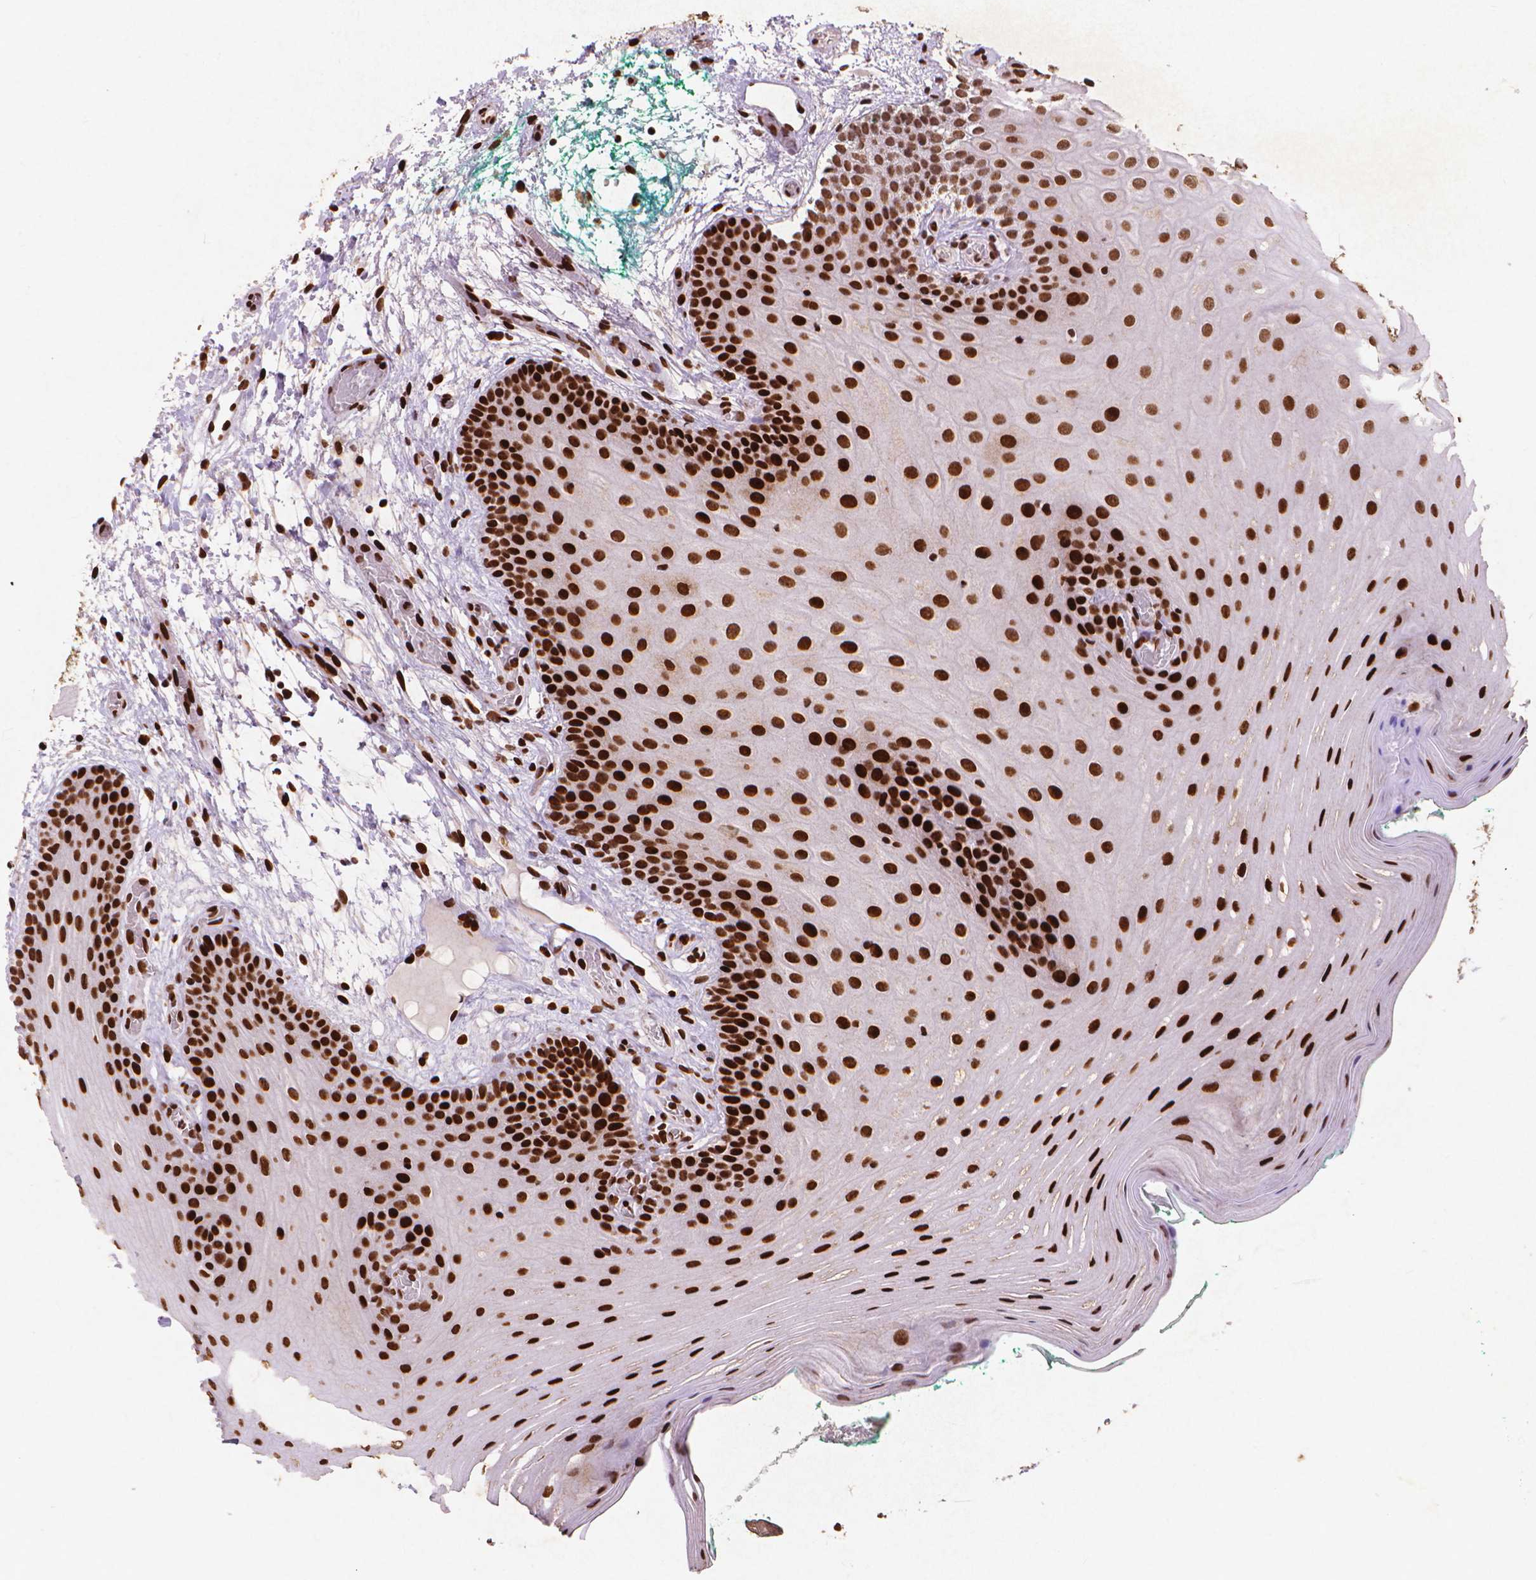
{"staining": {"intensity": "strong", "quantity": ">75%", "location": "nuclear"}, "tissue": "oral mucosa", "cell_type": "Squamous epithelial cells", "image_type": "normal", "snomed": [{"axis": "morphology", "description": "Normal tissue, NOS"}, {"axis": "morphology", "description": "Squamous cell carcinoma, NOS"}, {"axis": "topography", "description": "Oral tissue"}, {"axis": "topography", "description": "Head-Neck"}], "caption": "Protein staining by immunohistochemistry (IHC) exhibits strong nuclear positivity in approximately >75% of squamous epithelial cells in benign oral mucosa.", "gene": "CITED2", "patient": {"sex": "male", "age": 78}}